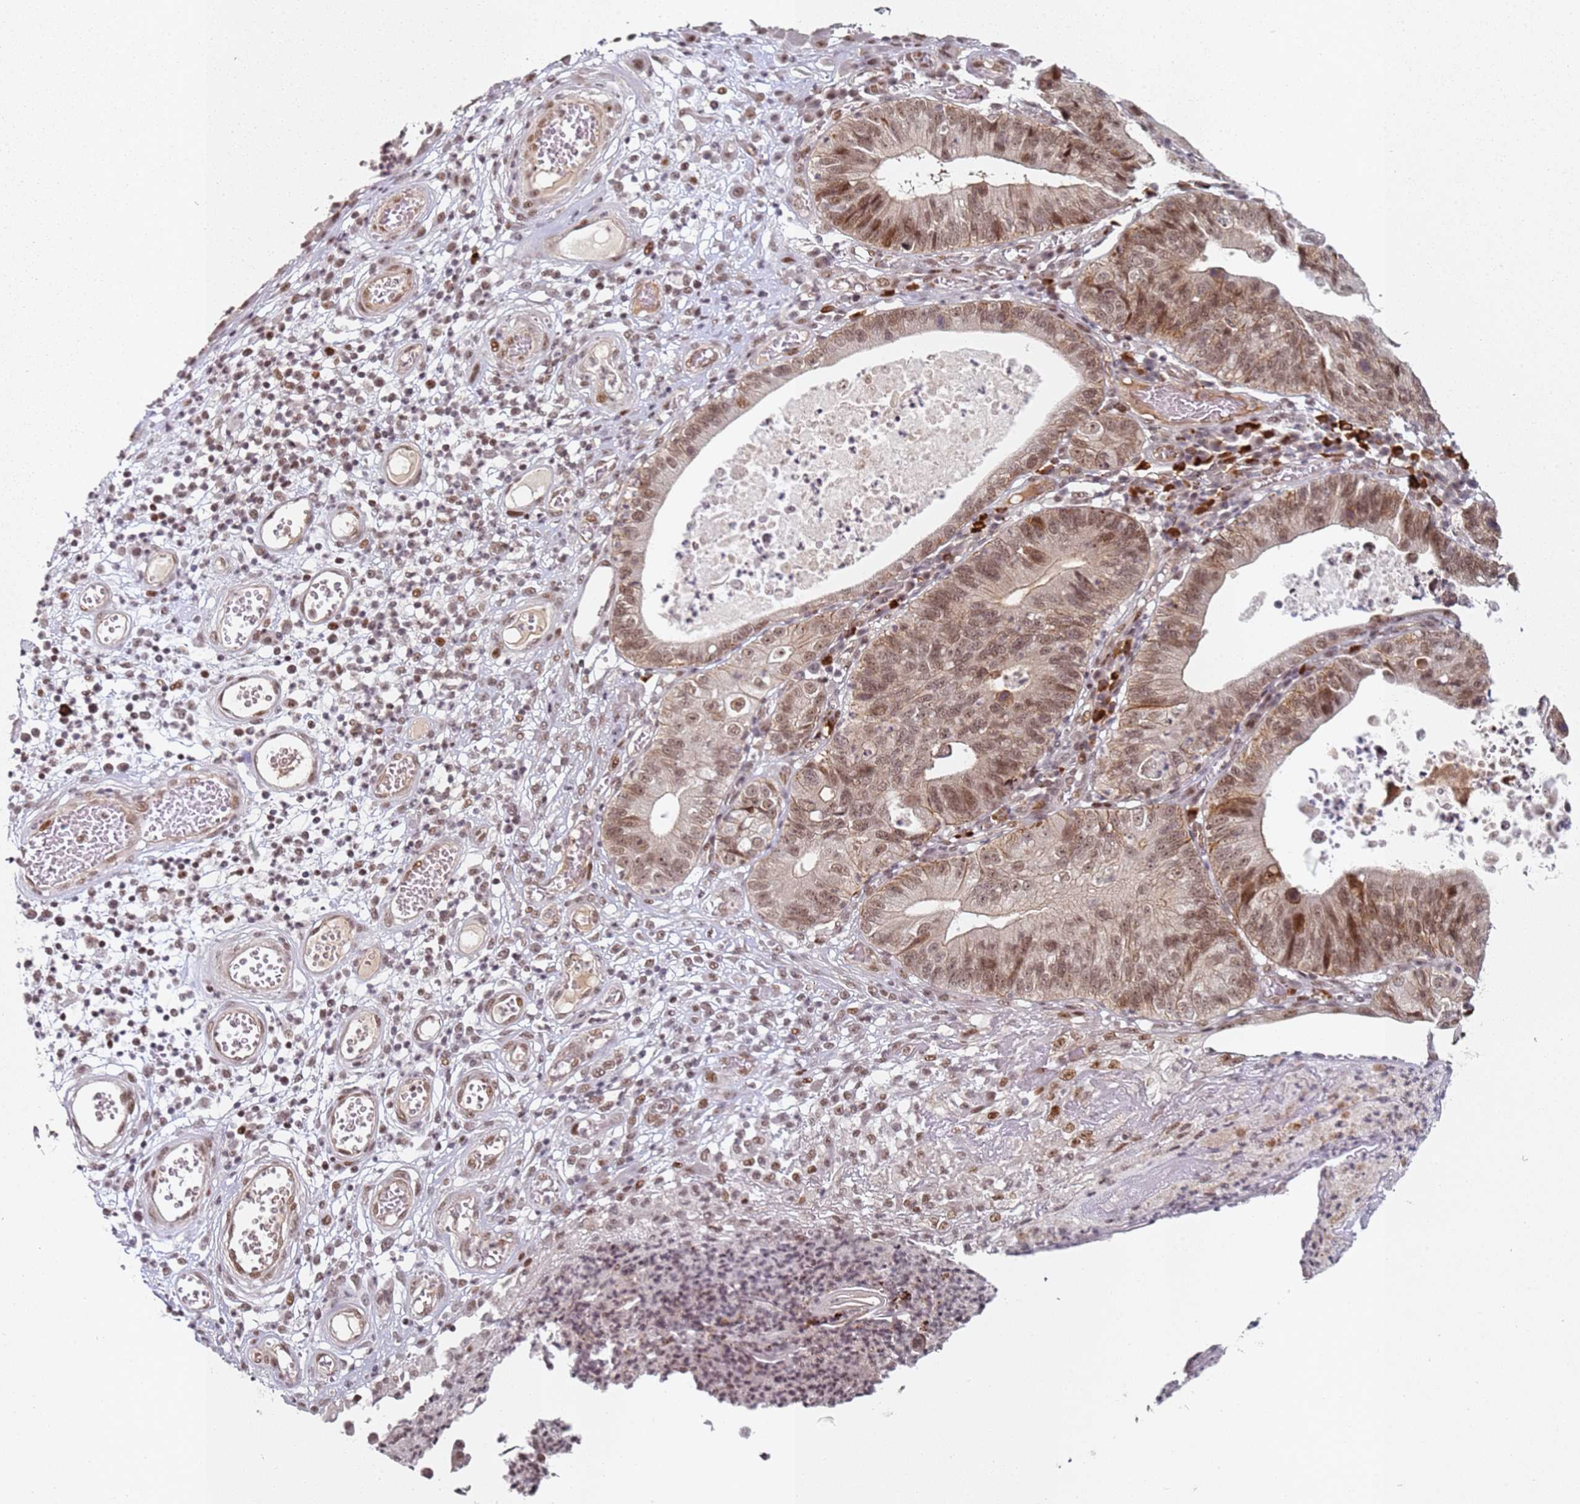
{"staining": {"intensity": "moderate", "quantity": ">75%", "location": "cytoplasmic/membranous,nuclear"}, "tissue": "stomach cancer", "cell_type": "Tumor cells", "image_type": "cancer", "snomed": [{"axis": "morphology", "description": "Adenocarcinoma, NOS"}, {"axis": "topography", "description": "Stomach"}], "caption": "Human stomach cancer stained with a brown dye demonstrates moderate cytoplasmic/membranous and nuclear positive positivity in about >75% of tumor cells.", "gene": "ATF6B", "patient": {"sex": "male", "age": 59}}